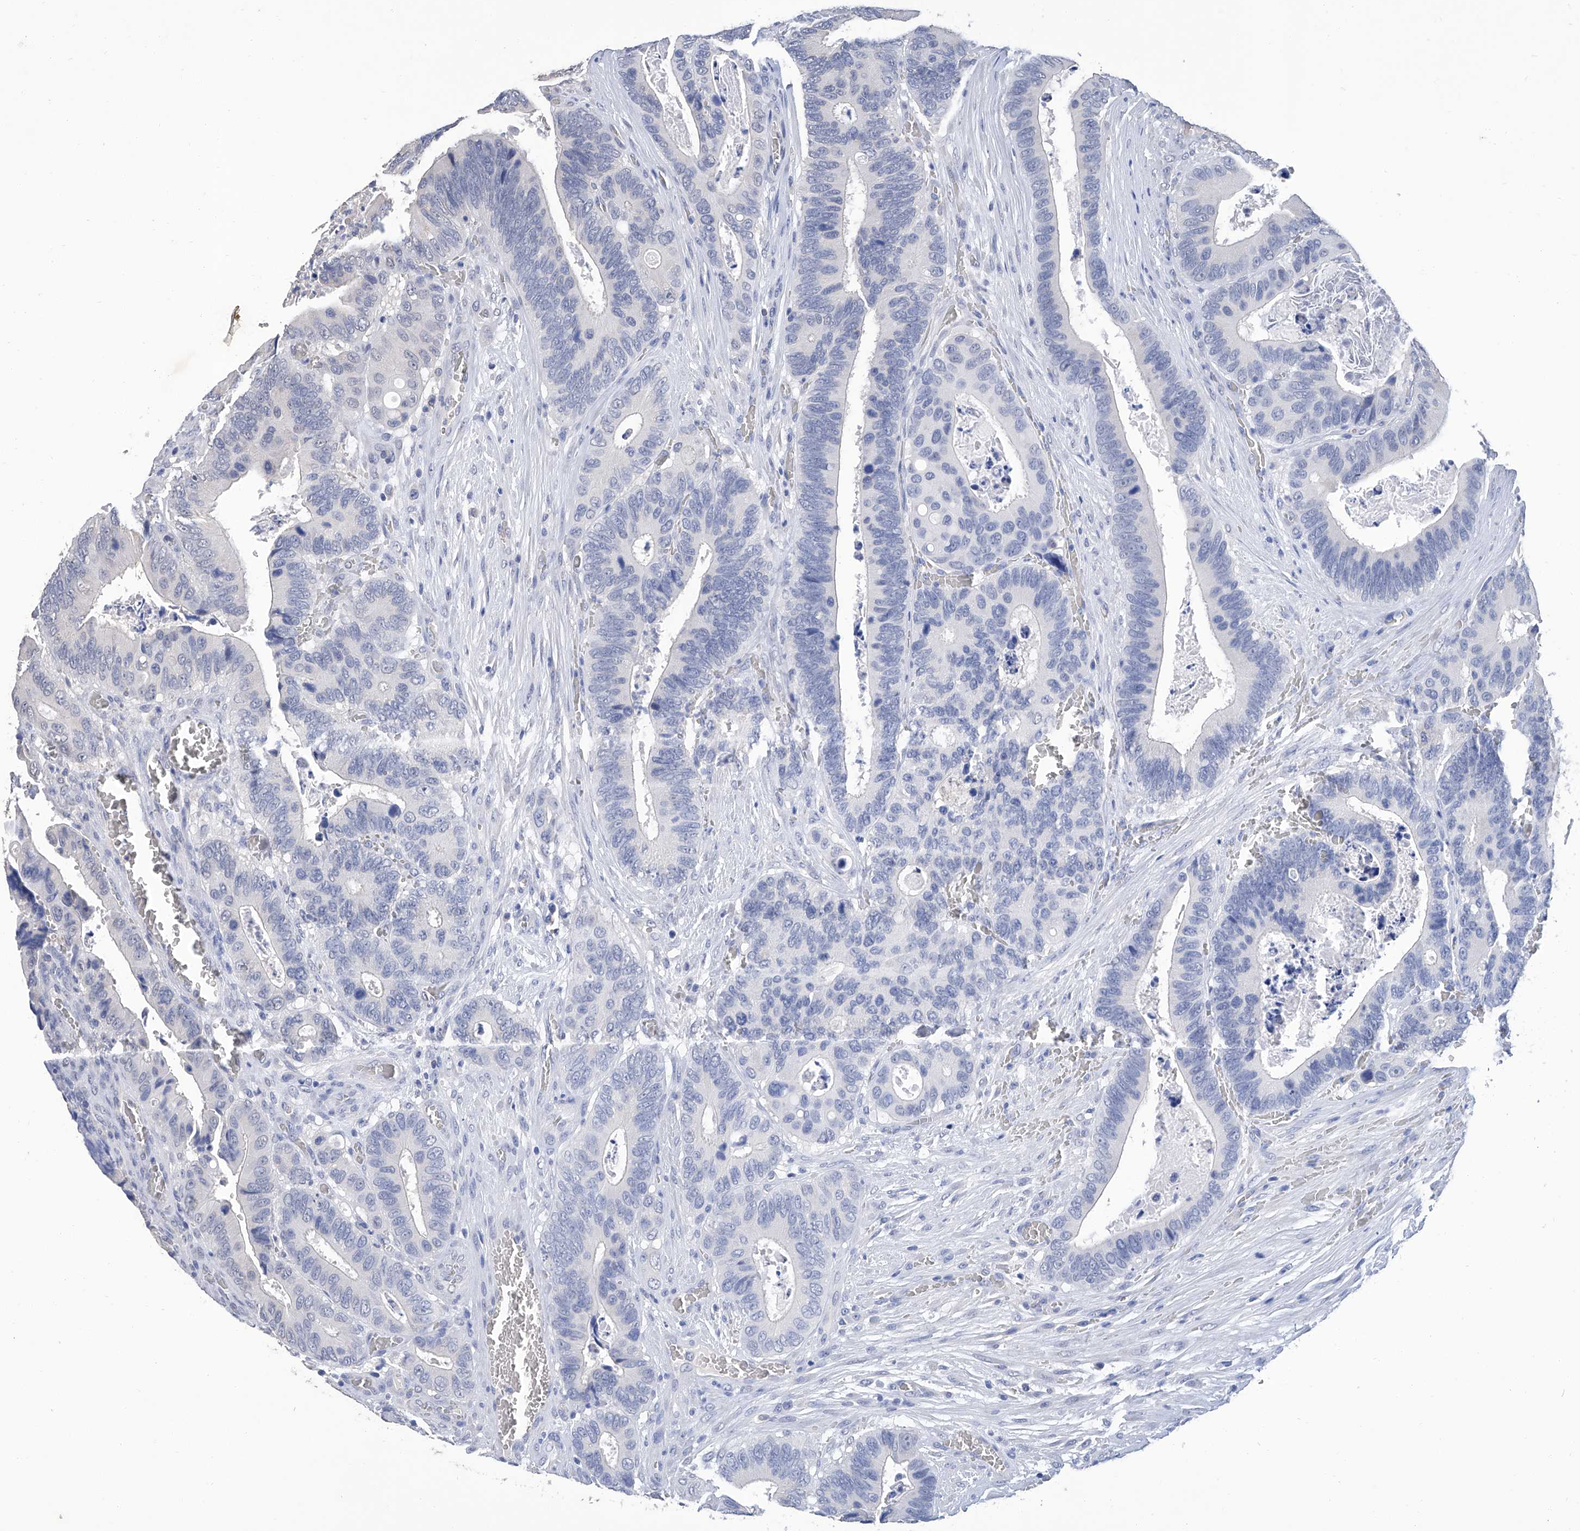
{"staining": {"intensity": "negative", "quantity": "none", "location": "none"}, "tissue": "colorectal cancer", "cell_type": "Tumor cells", "image_type": "cancer", "snomed": [{"axis": "morphology", "description": "Adenocarcinoma, NOS"}, {"axis": "topography", "description": "Colon"}], "caption": "Colorectal cancer was stained to show a protein in brown. There is no significant positivity in tumor cells.", "gene": "GPT", "patient": {"sex": "male", "age": 72}}